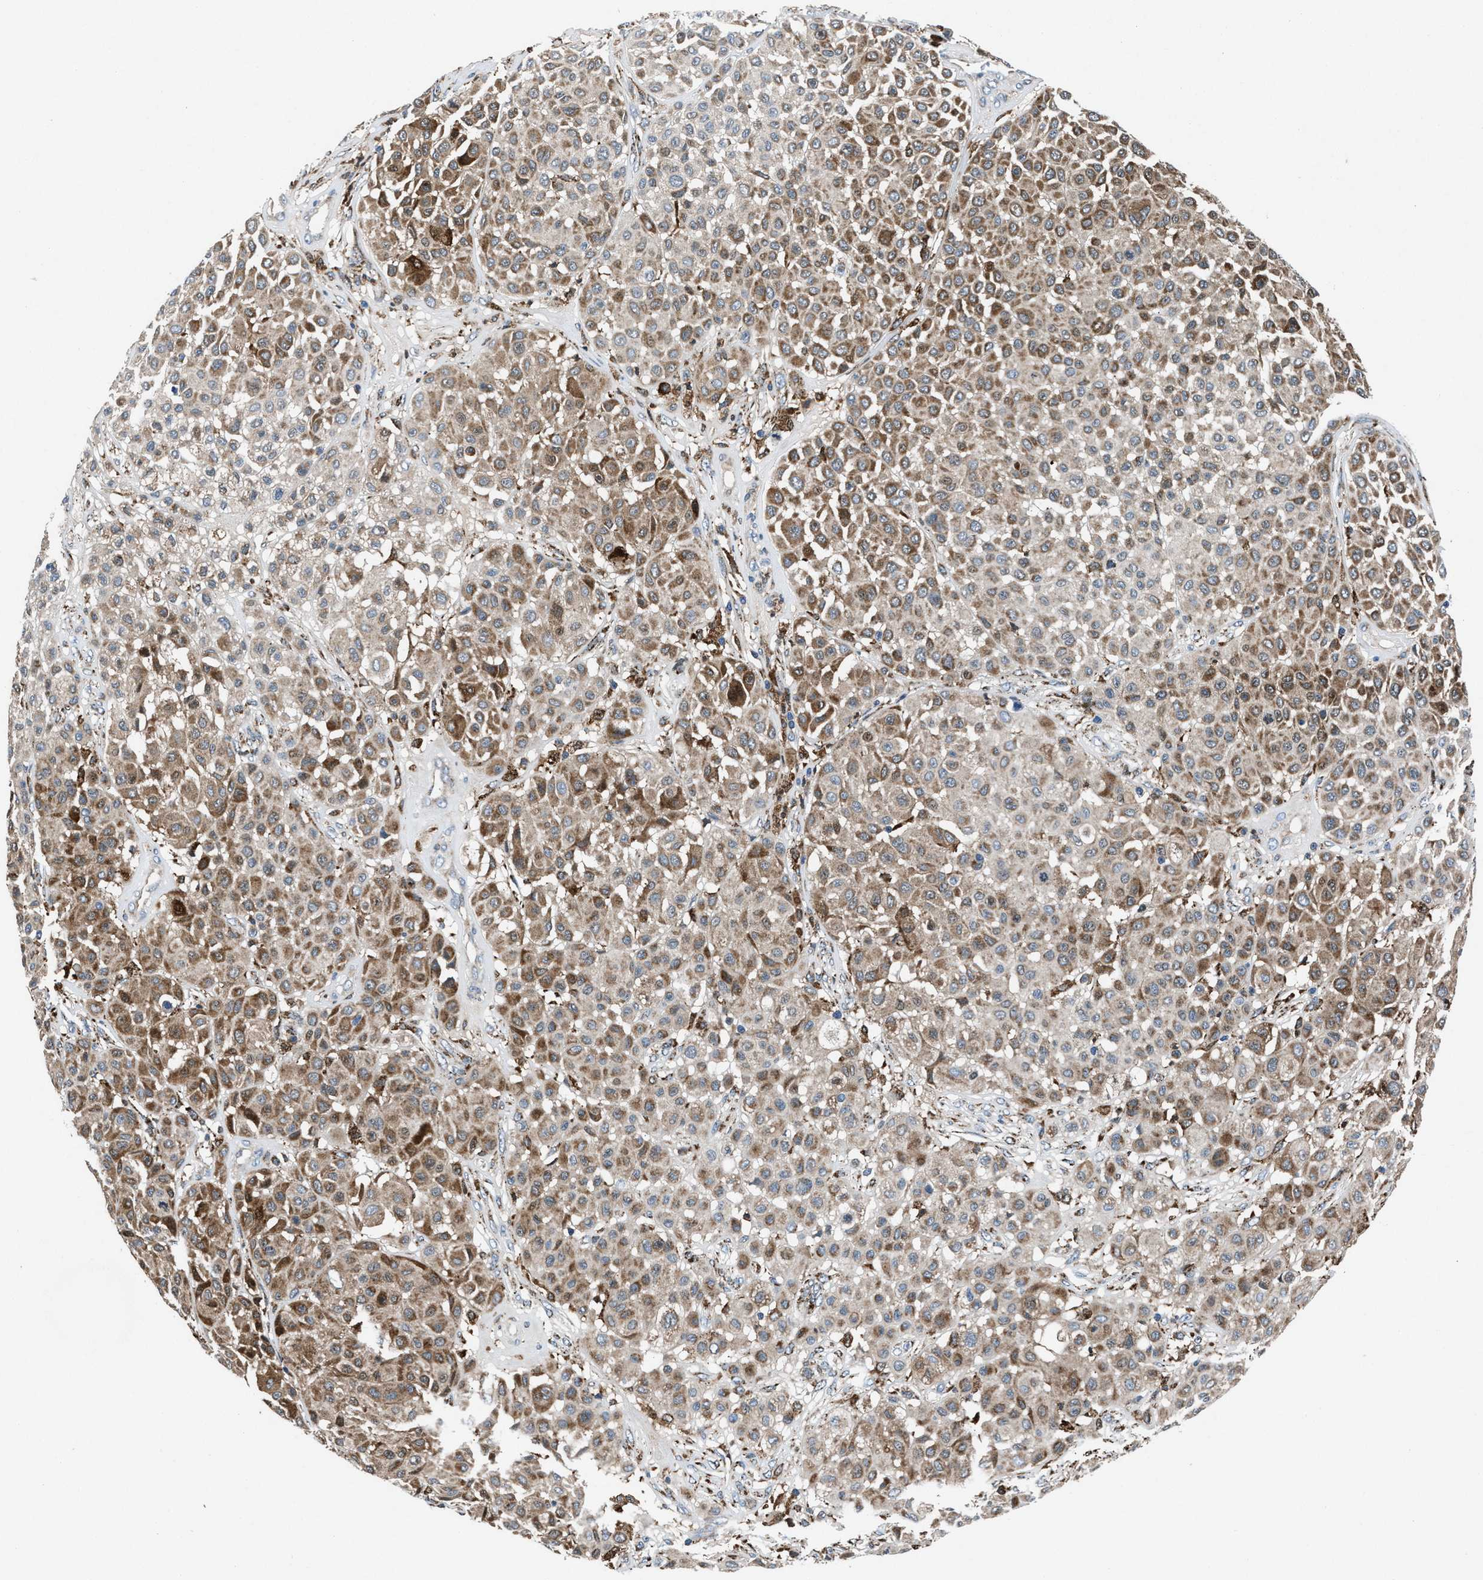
{"staining": {"intensity": "moderate", "quantity": ">75%", "location": "cytoplasmic/membranous"}, "tissue": "melanoma", "cell_type": "Tumor cells", "image_type": "cancer", "snomed": [{"axis": "morphology", "description": "Malignant melanoma, Metastatic site"}, {"axis": "topography", "description": "Soft tissue"}], "caption": "High-power microscopy captured an immunohistochemistry (IHC) histopathology image of melanoma, revealing moderate cytoplasmic/membranous staining in about >75% of tumor cells. (DAB IHC with brightfield microscopy, high magnification).", "gene": "FAM221A", "patient": {"sex": "male", "age": 41}}